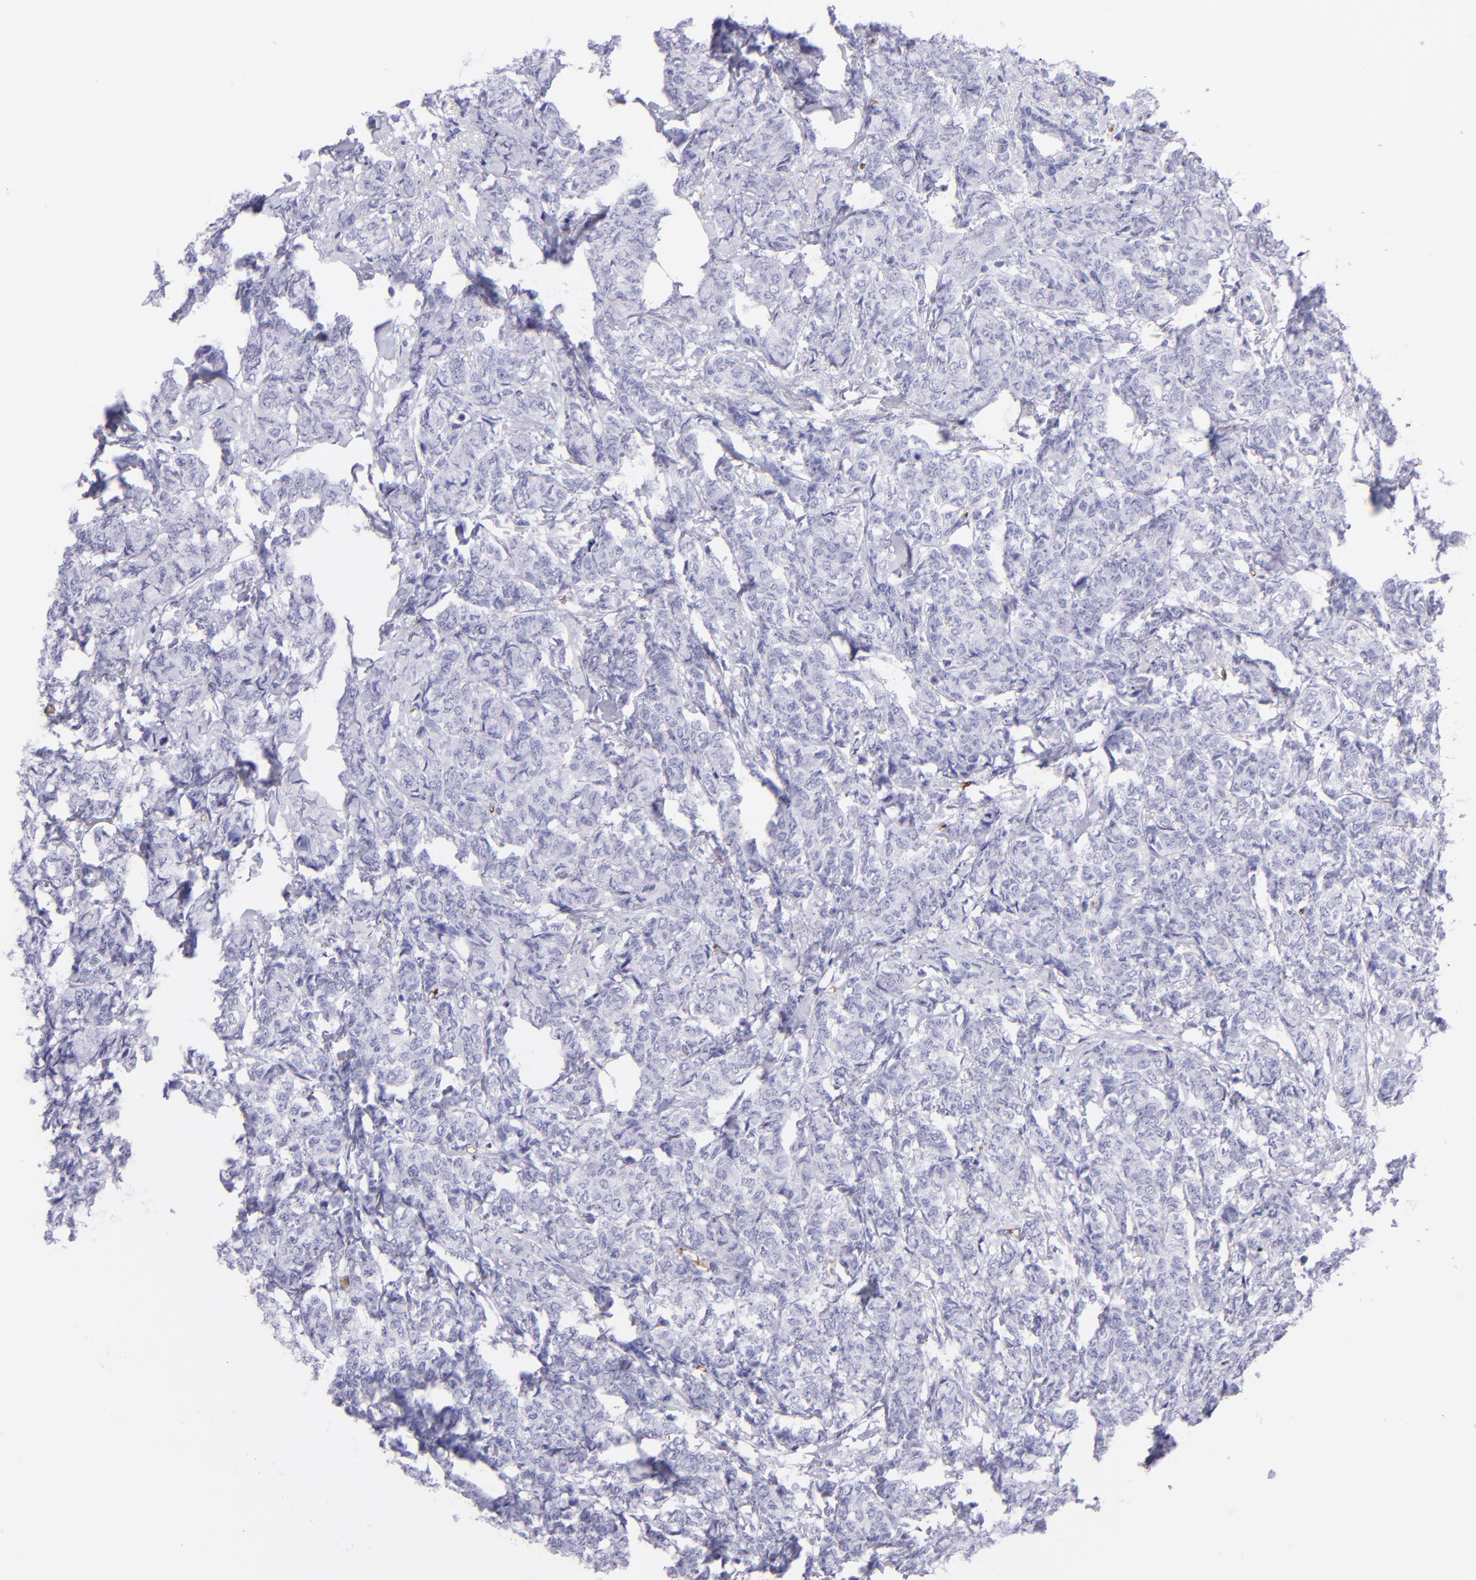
{"staining": {"intensity": "negative", "quantity": "none", "location": "none"}, "tissue": "breast cancer", "cell_type": "Tumor cells", "image_type": "cancer", "snomed": [{"axis": "morphology", "description": "Lobular carcinoma"}, {"axis": "topography", "description": "Breast"}], "caption": "This is an immunohistochemistry image of human lobular carcinoma (breast). There is no positivity in tumor cells.", "gene": "GYPA", "patient": {"sex": "female", "age": 60}}